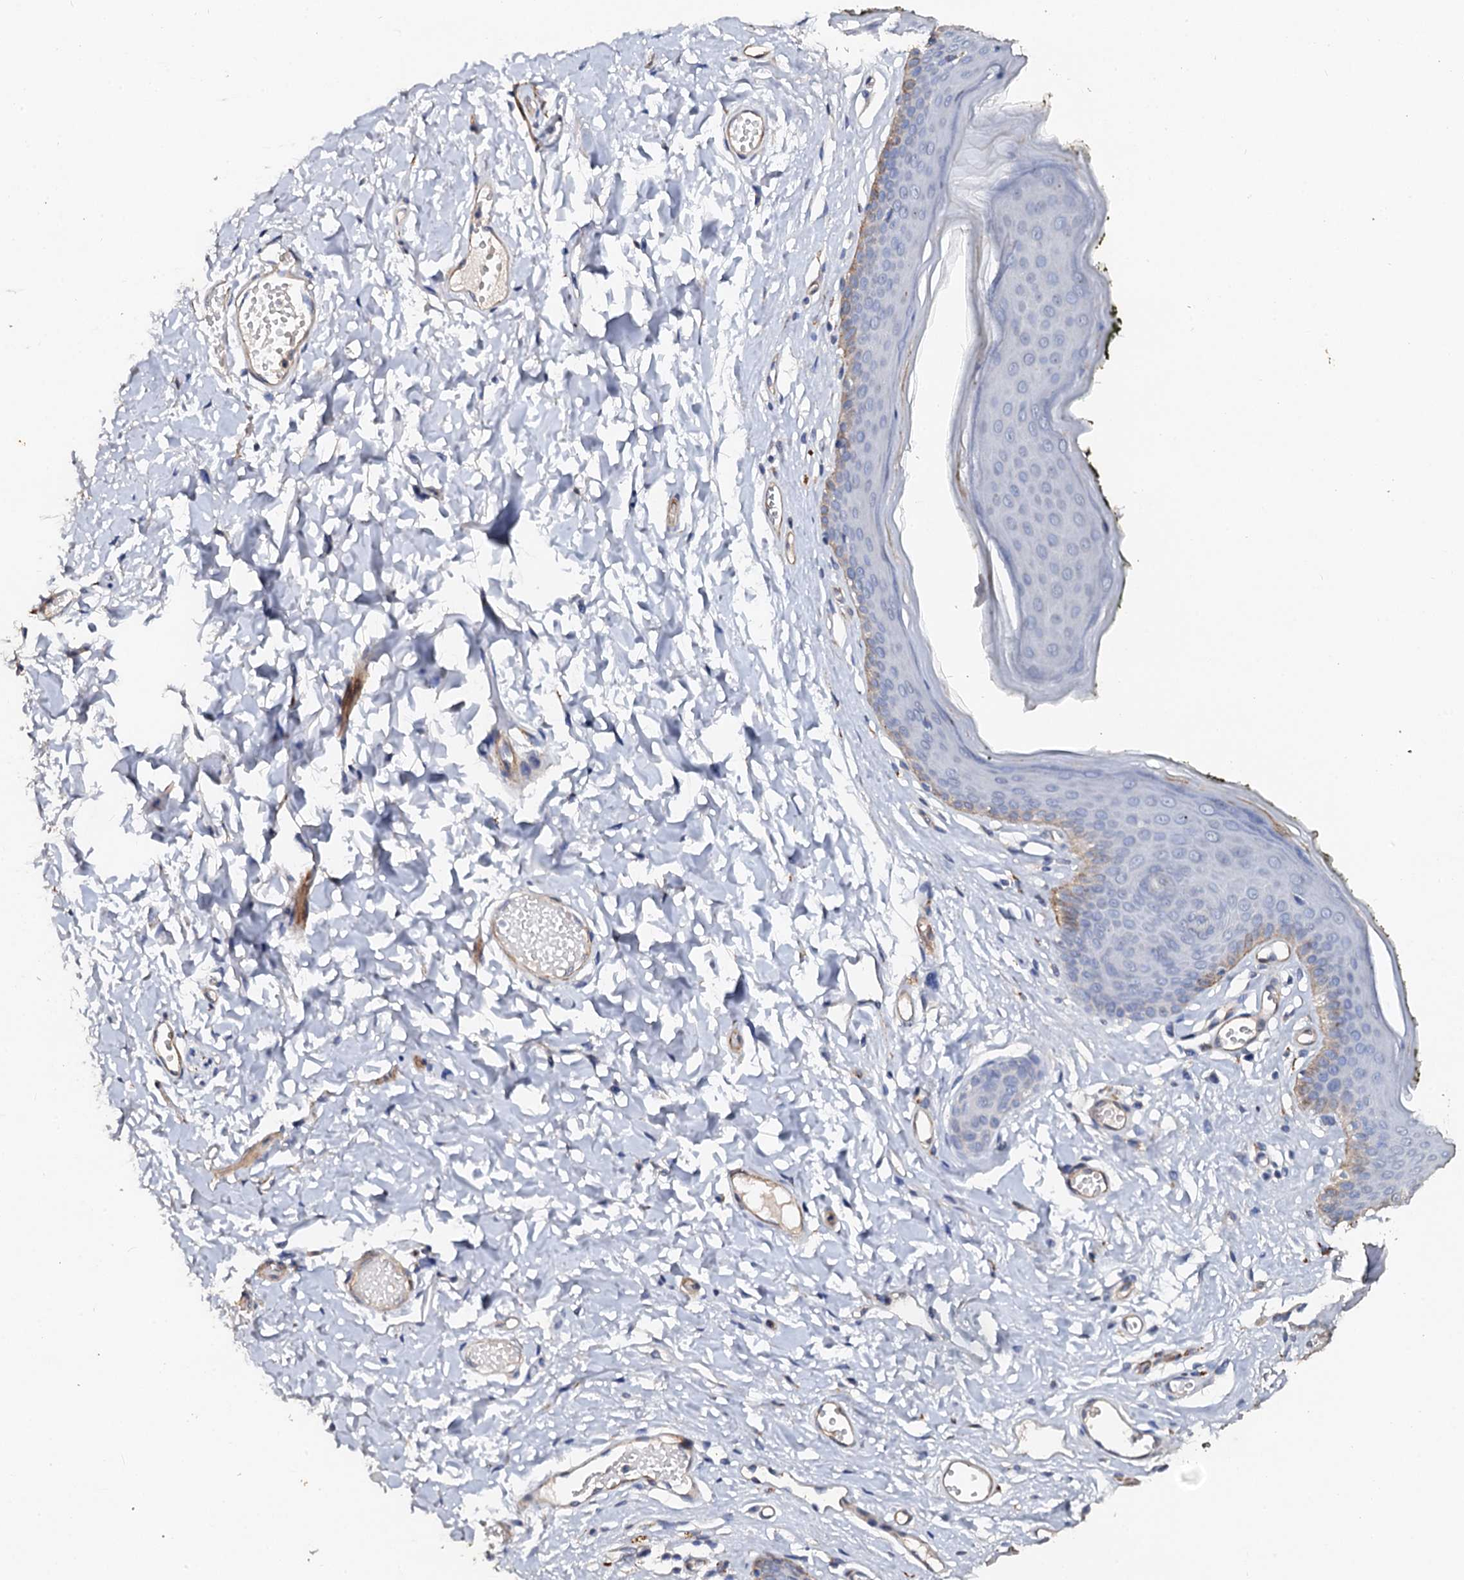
{"staining": {"intensity": "negative", "quantity": "none", "location": "none"}, "tissue": "skin", "cell_type": "Epidermal cells", "image_type": "normal", "snomed": [{"axis": "morphology", "description": "Normal tissue, NOS"}, {"axis": "morphology", "description": "Inflammation, NOS"}, {"axis": "topography", "description": "Vulva"}], "caption": "High magnification brightfield microscopy of benign skin stained with DAB (3,3'-diaminobenzidine) (brown) and counterstained with hematoxylin (blue): epidermal cells show no significant expression. (Stains: DAB immunohistochemistry with hematoxylin counter stain, Microscopy: brightfield microscopy at high magnification).", "gene": "VPS36", "patient": {"sex": "female", "age": 84}}